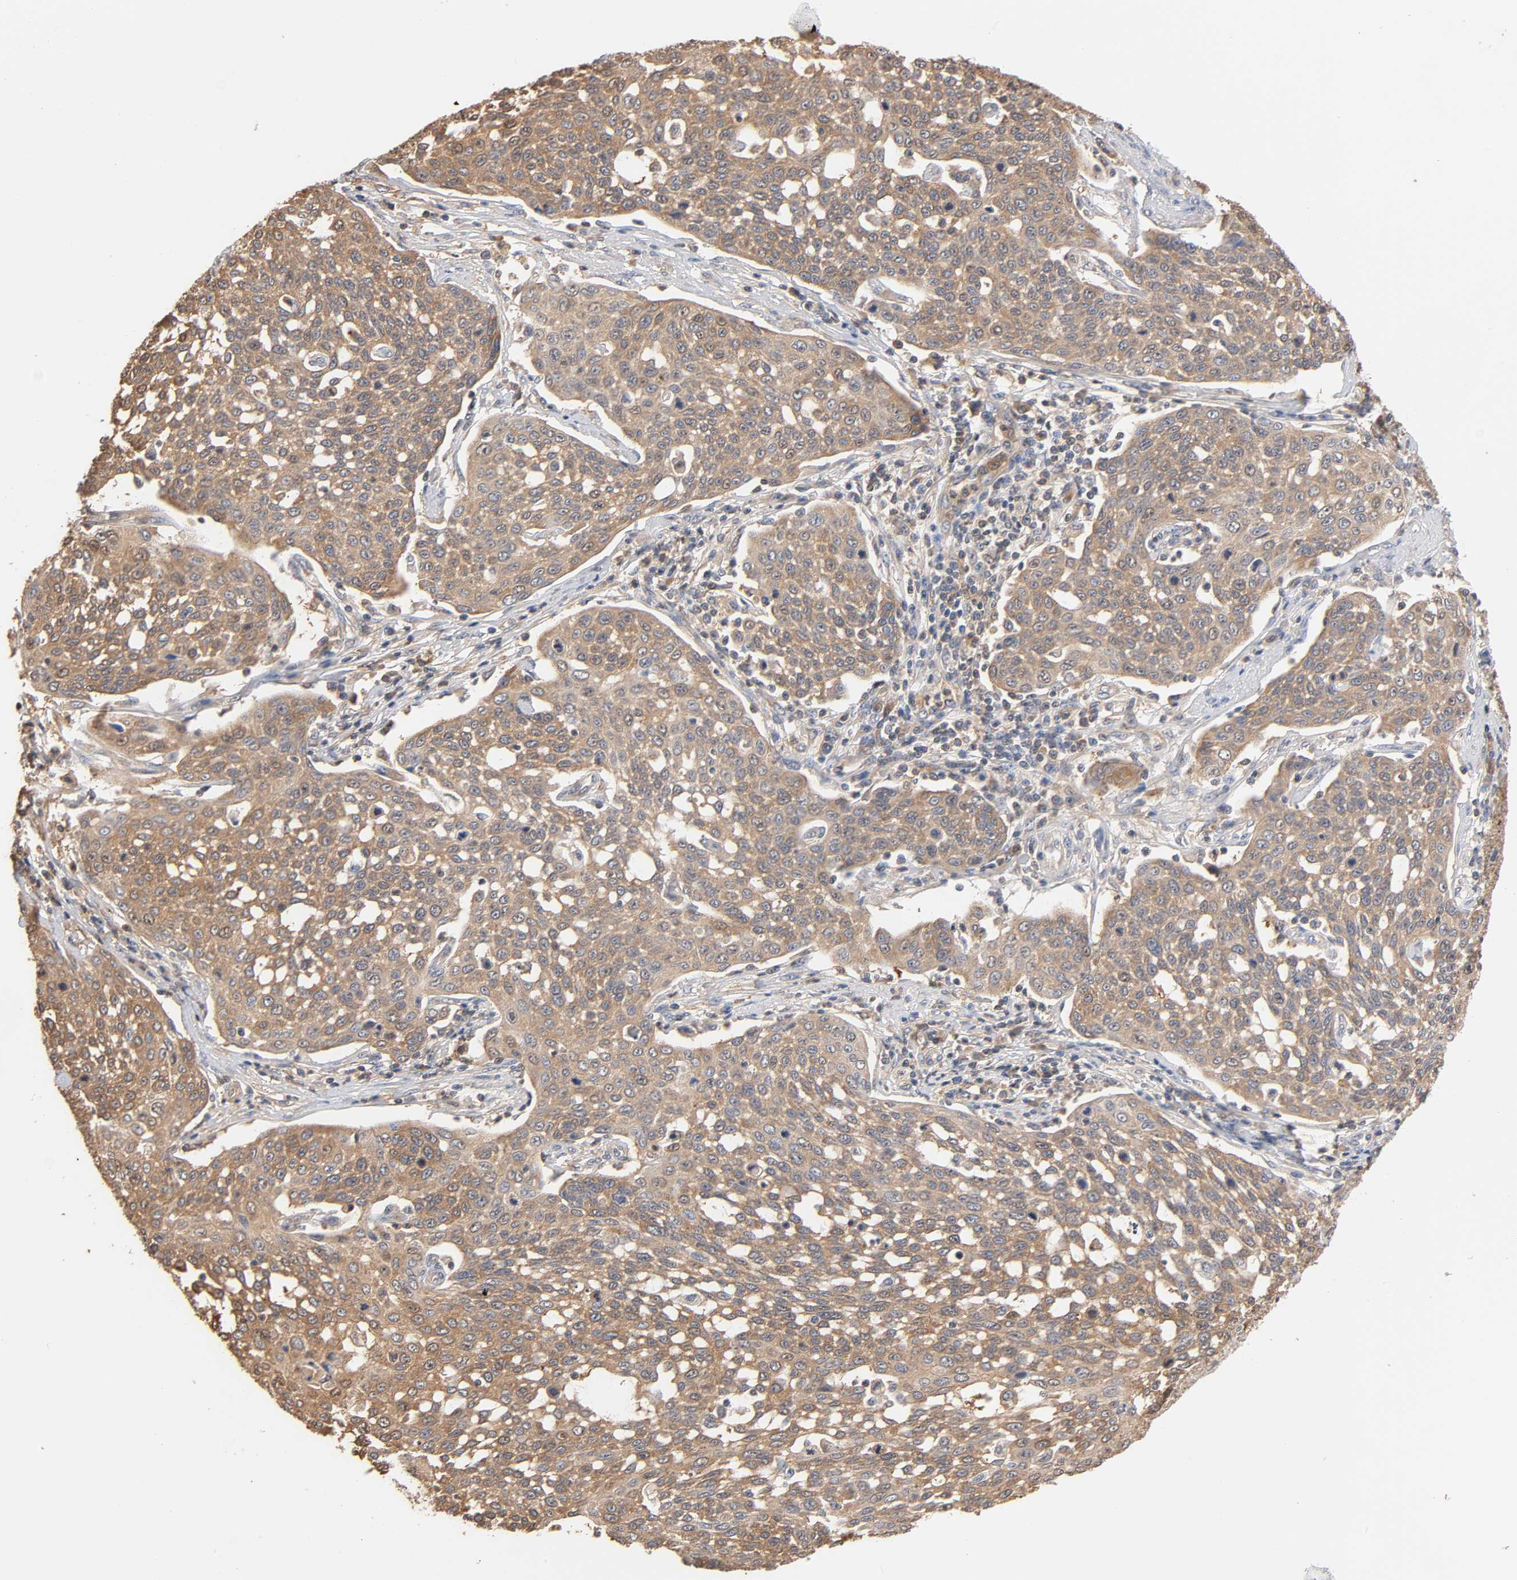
{"staining": {"intensity": "weak", "quantity": ">75%", "location": "cytoplasmic/membranous"}, "tissue": "cervical cancer", "cell_type": "Tumor cells", "image_type": "cancer", "snomed": [{"axis": "morphology", "description": "Squamous cell carcinoma, NOS"}, {"axis": "topography", "description": "Cervix"}], "caption": "Weak cytoplasmic/membranous expression is seen in about >75% of tumor cells in cervical cancer. (IHC, brightfield microscopy, high magnification).", "gene": "ALDOA", "patient": {"sex": "female", "age": 34}}